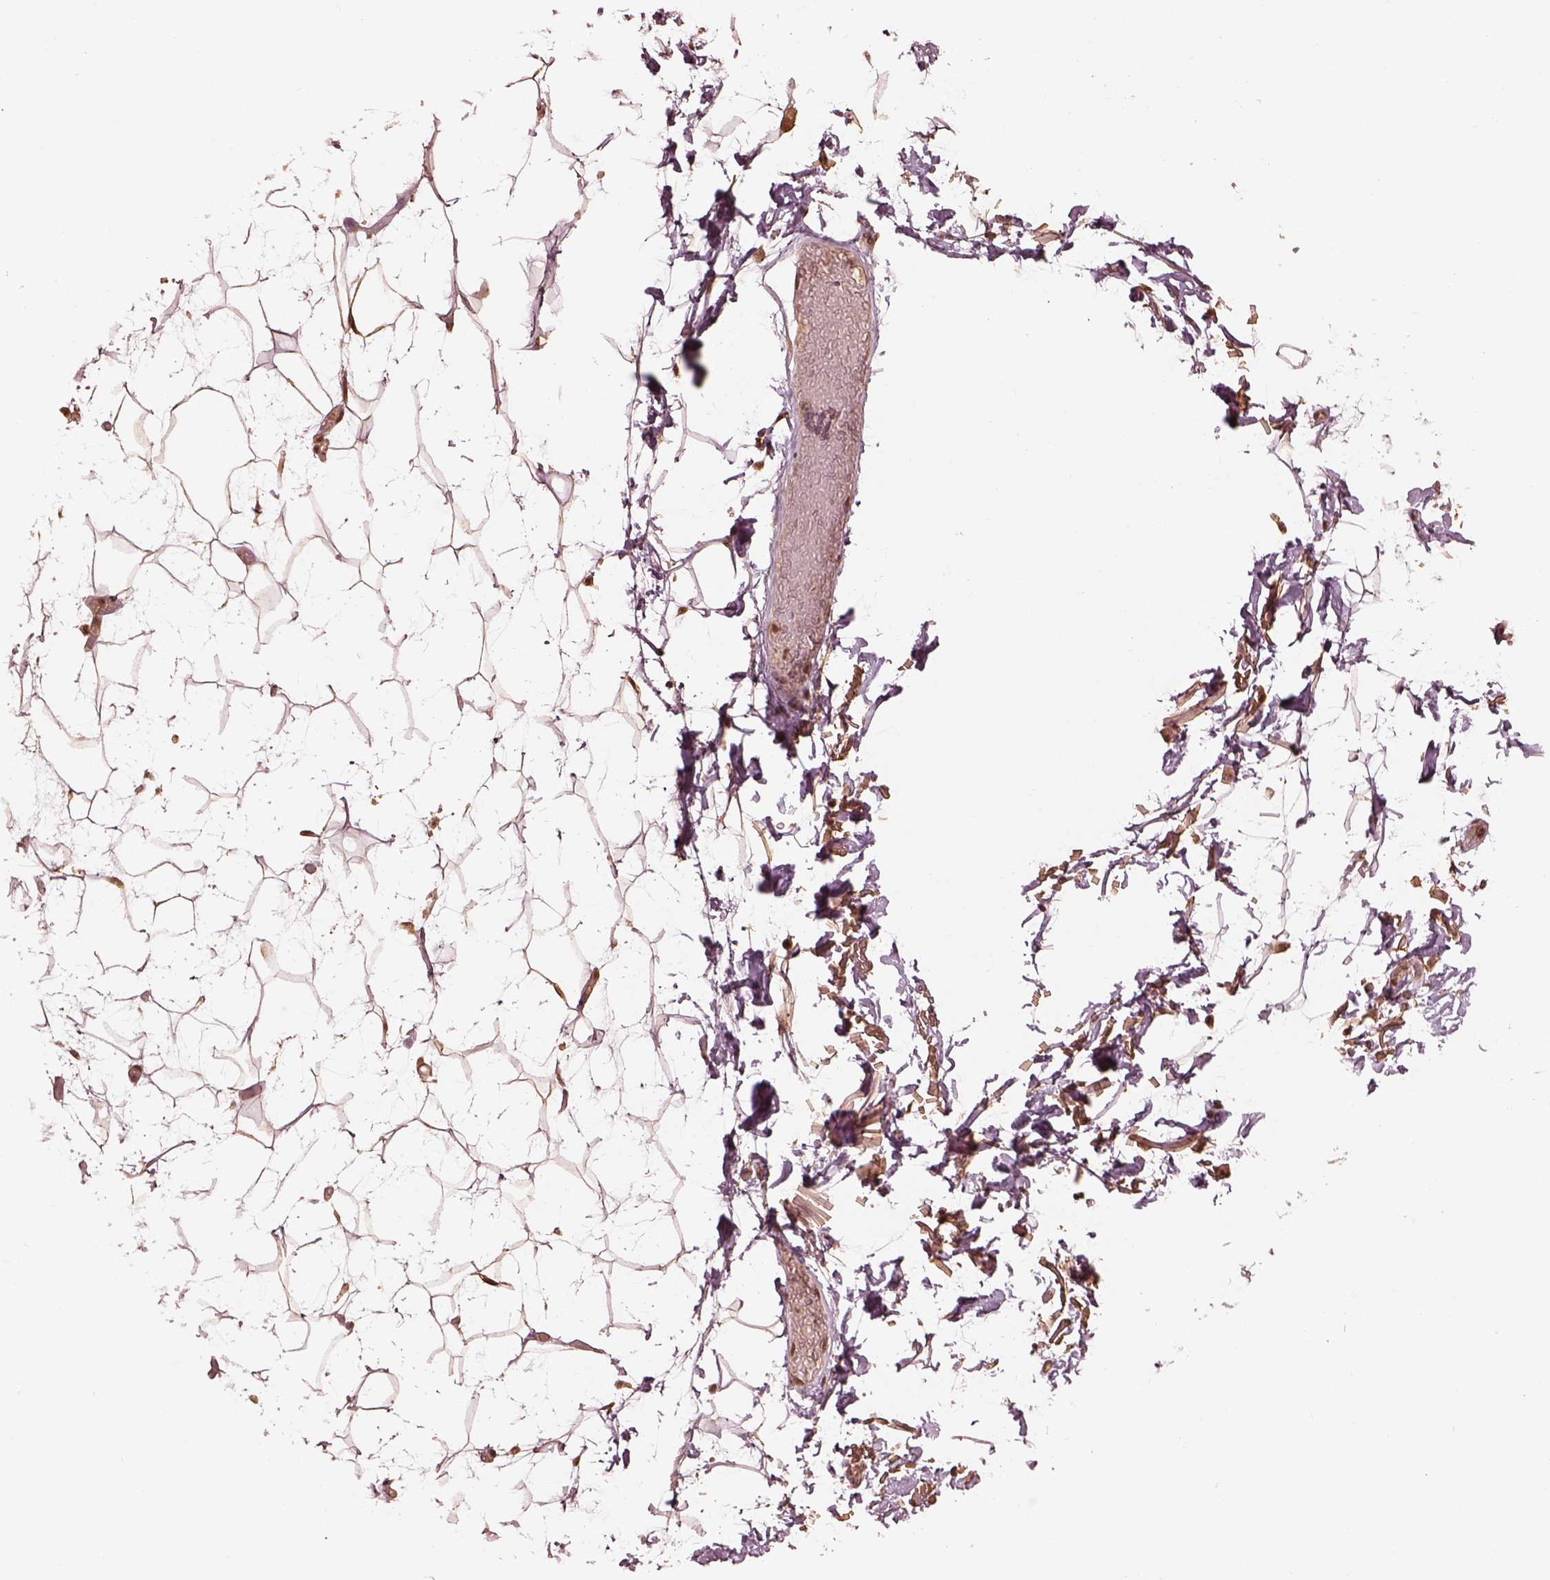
{"staining": {"intensity": "moderate", "quantity": "25%-75%", "location": "nuclear"}, "tissue": "adipose tissue", "cell_type": "Adipocytes", "image_type": "normal", "snomed": [{"axis": "morphology", "description": "Normal tissue, NOS"}, {"axis": "topography", "description": "Anal"}, {"axis": "topography", "description": "Peripheral nerve tissue"}], "caption": "A brown stain shows moderate nuclear expression of a protein in adipocytes of benign human adipose tissue. (DAB IHC with brightfield microscopy, high magnification).", "gene": "PSMC5", "patient": {"sex": "male", "age": 78}}